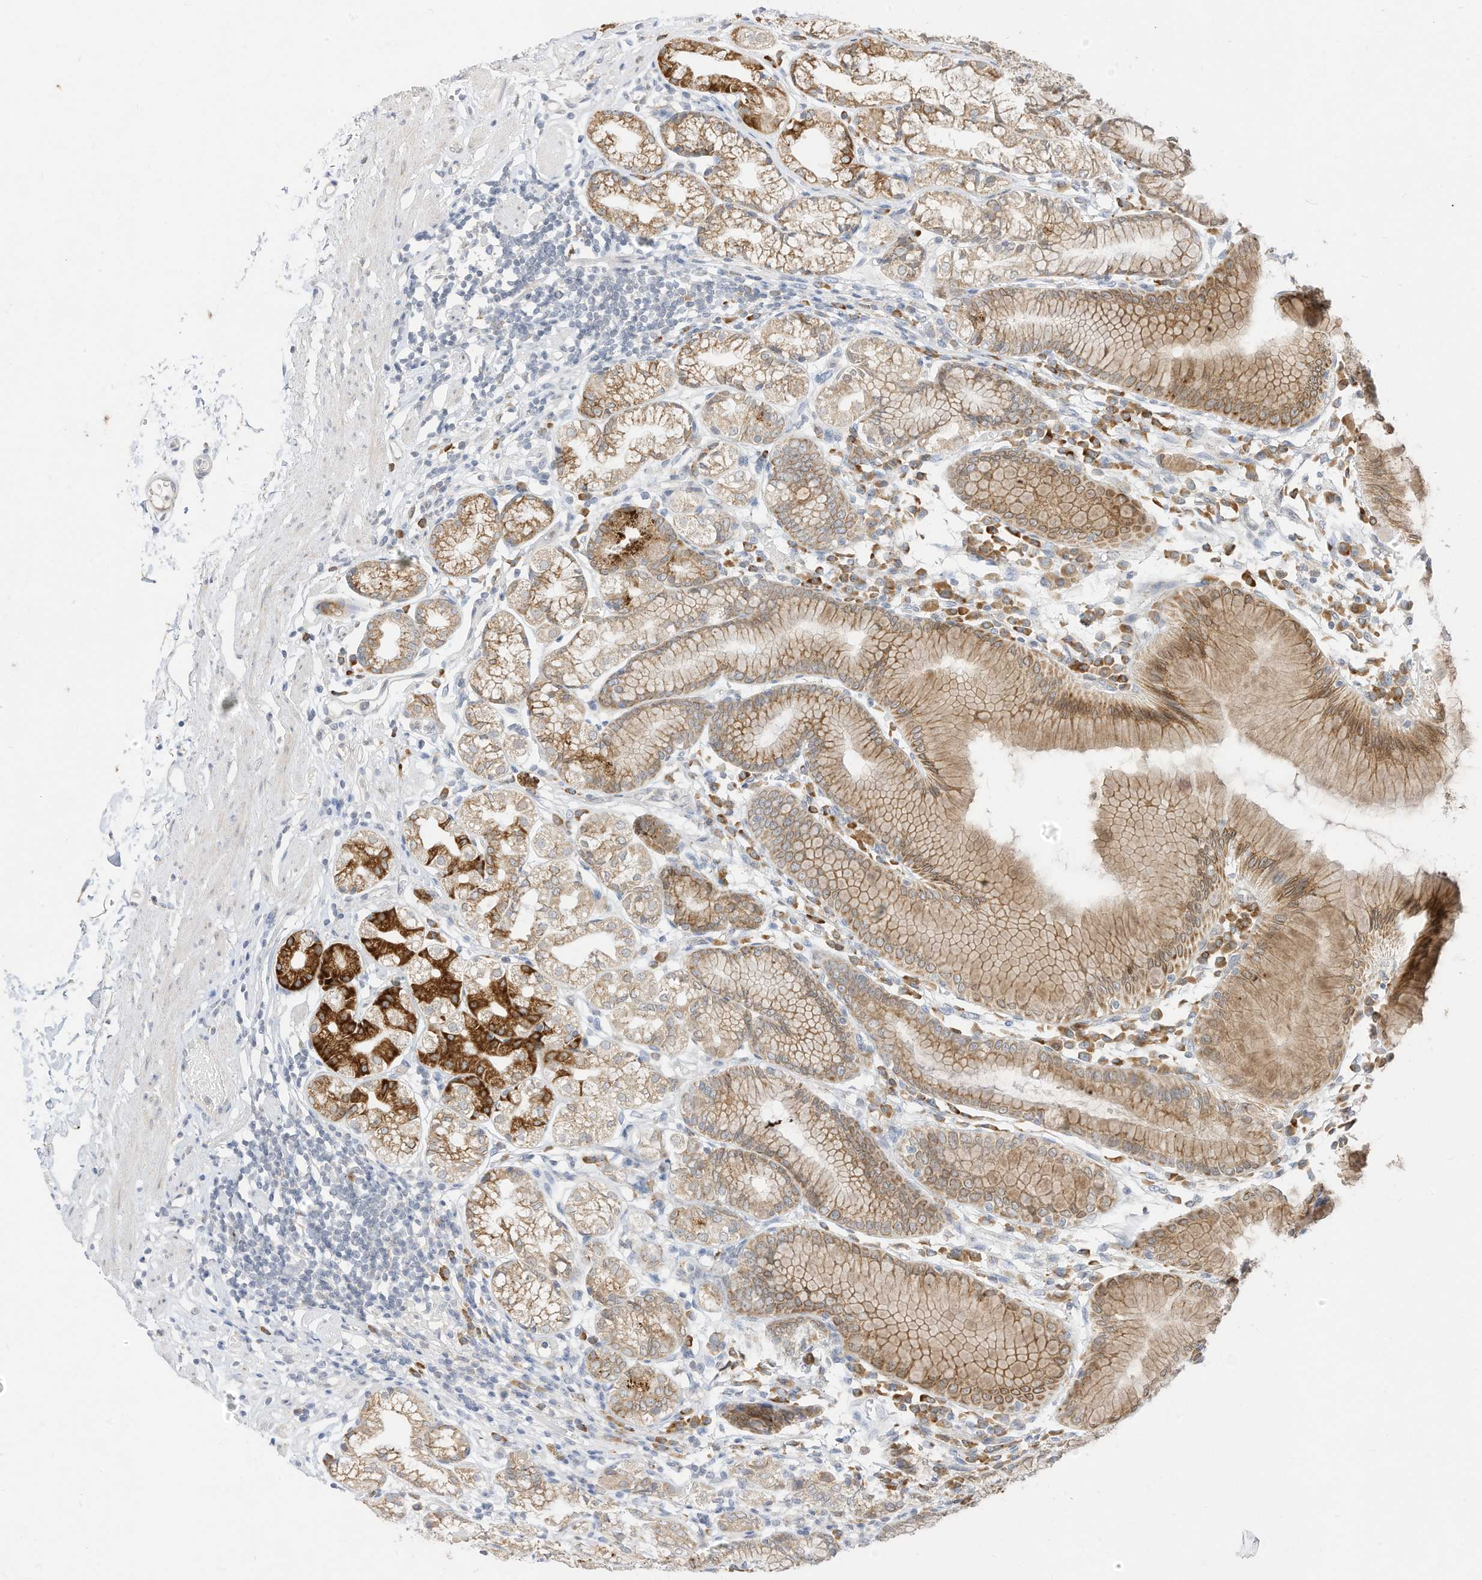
{"staining": {"intensity": "moderate", "quantity": ">75%", "location": "cytoplasmic/membranous"}, "tissue": "stomach", "cell_type": "Glandular cells", "image_type": "normal", "snomed": [{"axis": "morphology", "description": "Normal tissue, NOS"}, {"axis": "topography", "description": "Stomach"}], "caption": "A histopathology image of human stomach stained for a protein reveals moderate cytoplasmic/membranous brown staining in glandular cells.", "gene": "STT3A", "patient": {"sex": "female", "age": 57}}